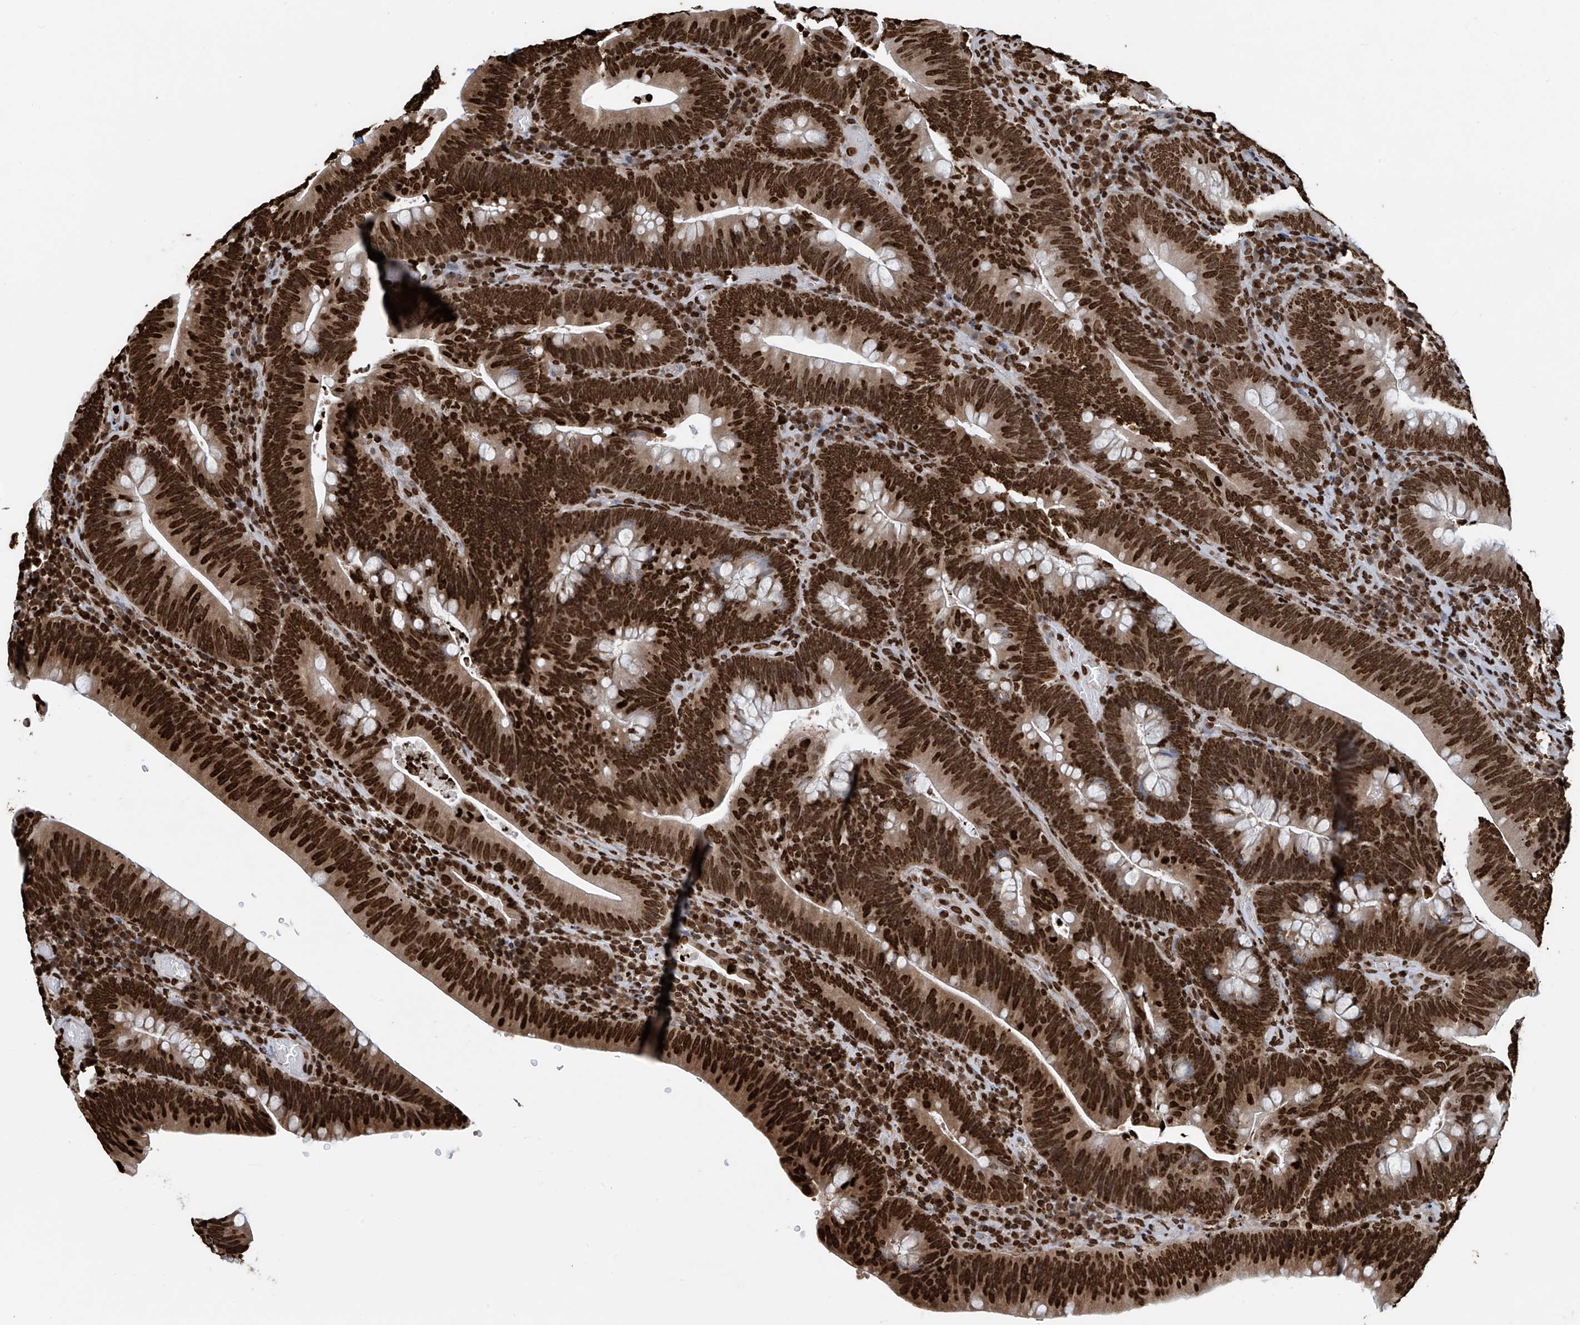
{"staining": {"intensity": "strong", "quantity": ">75%", "location": "nuclear"}, "tissue": "colorectal cancer", "cell_type": "Tumor cells", "image_type": "cancer", "snomed": [{"axis": "morphology", "description": "Normal tissue, NOS"}, {"axis": "topography", "description": "Colon"}], "caption": "This histopathology image exhibits immunohistochemistry (IHC) staining of human colorectal cancer, with high strong nuclear expression in about >75% of tumor cells.", "gene": "DPPA2", "patient": {"sex": "female", "age": 82}}